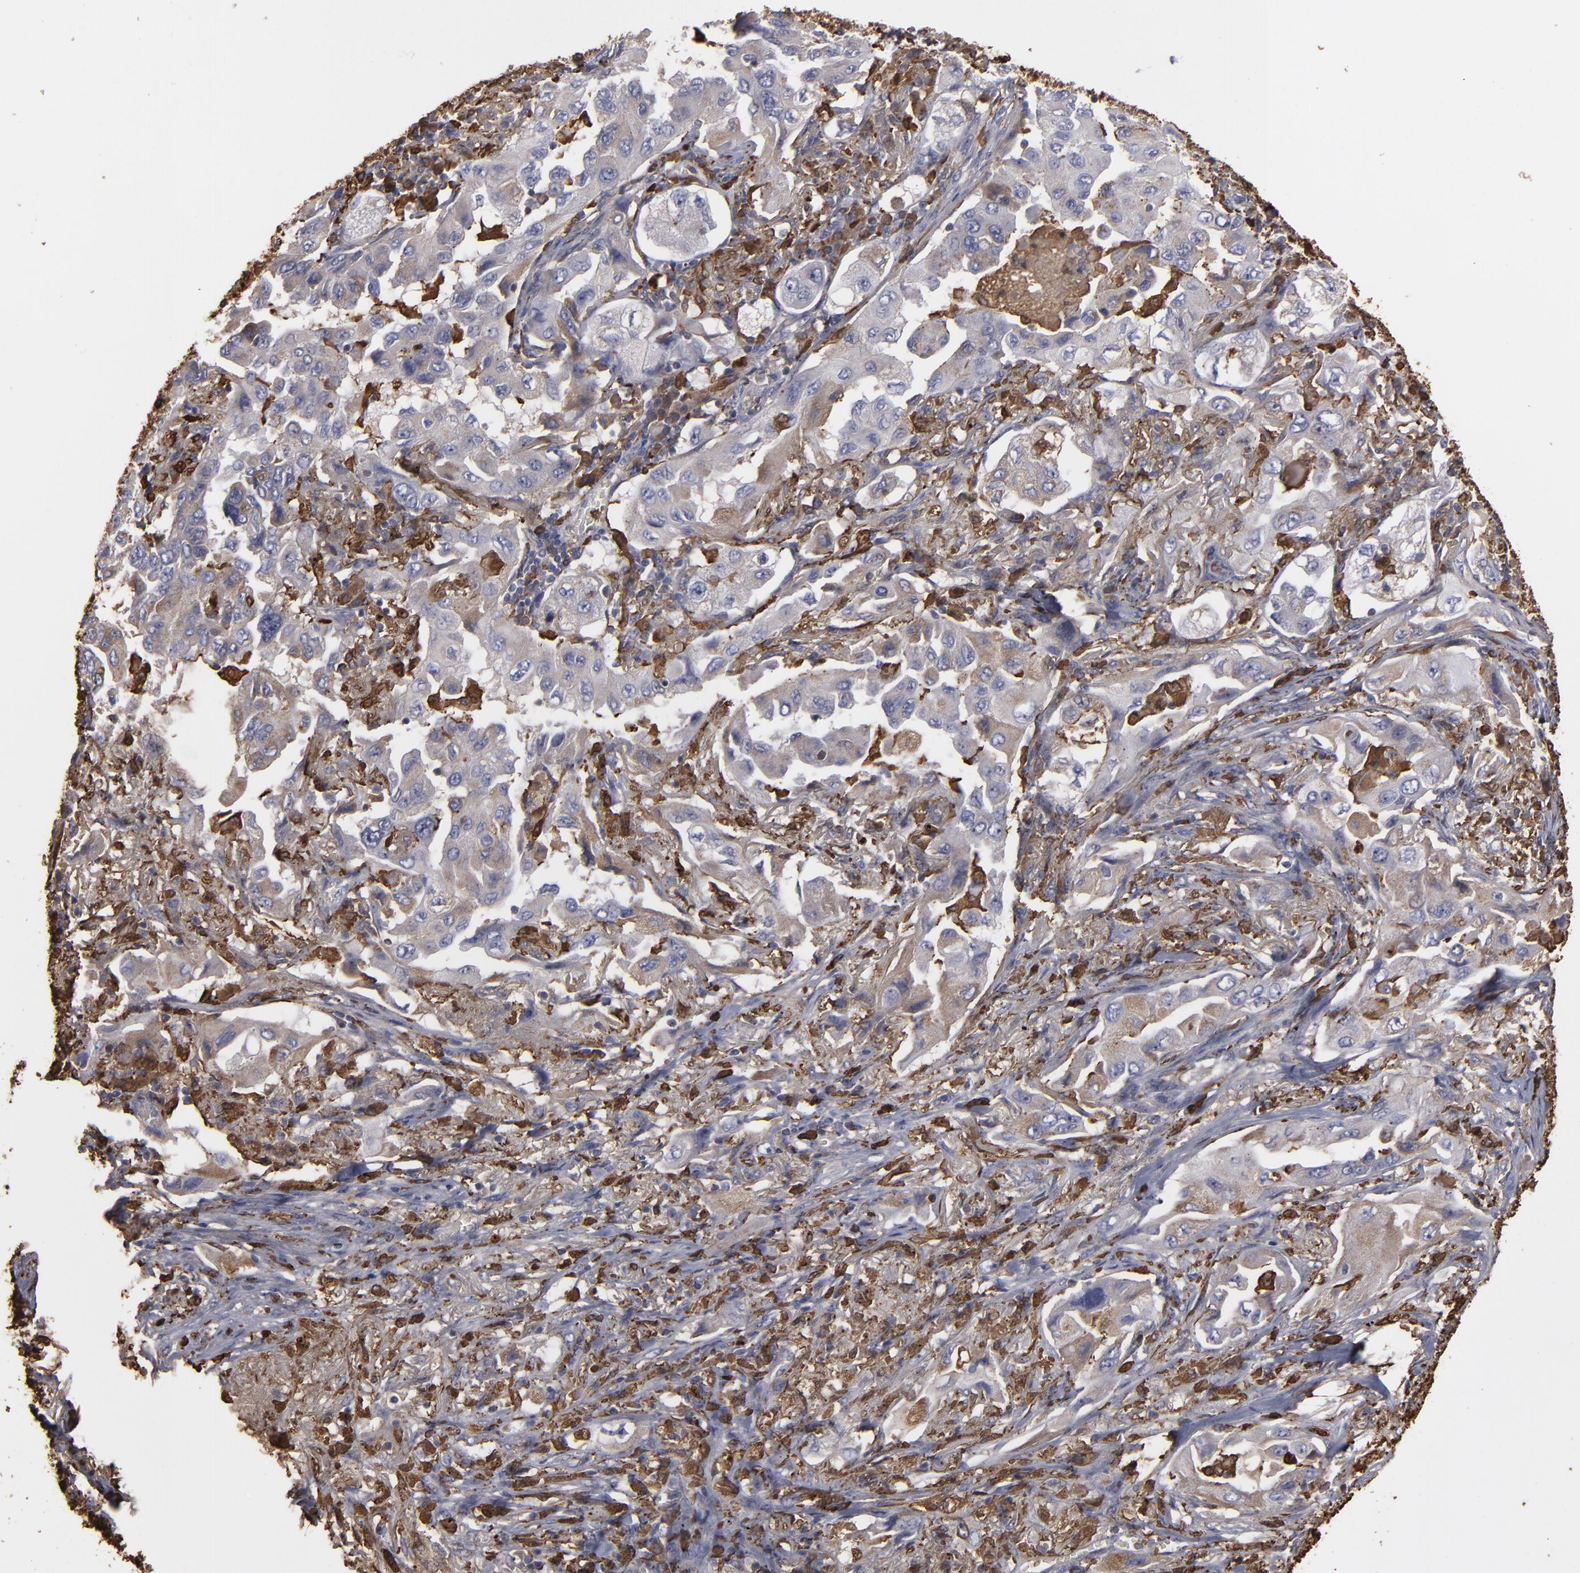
{"staining": {"intensity": "moderate", "quantity": ">75%", "location": "cytoplasmic/membranous"}, "tissue": "lung cancer", "cell_type": "Tumor cells", "image_type": "cancer", "snomed": [{"axis": "morphology", "description": "Adenocarcinoma, NOS"}, {"axis": "topography", "description": "Lung"}], "caption": "About >75% of tumor cells in adenocarcinoma (lung) exhibit moderate cytoplasmic/membranous protein expression as visualized by brown immunohistochemical staining.", "gene": "ODC1", "patient": {"sex": "female", "age": 65}}